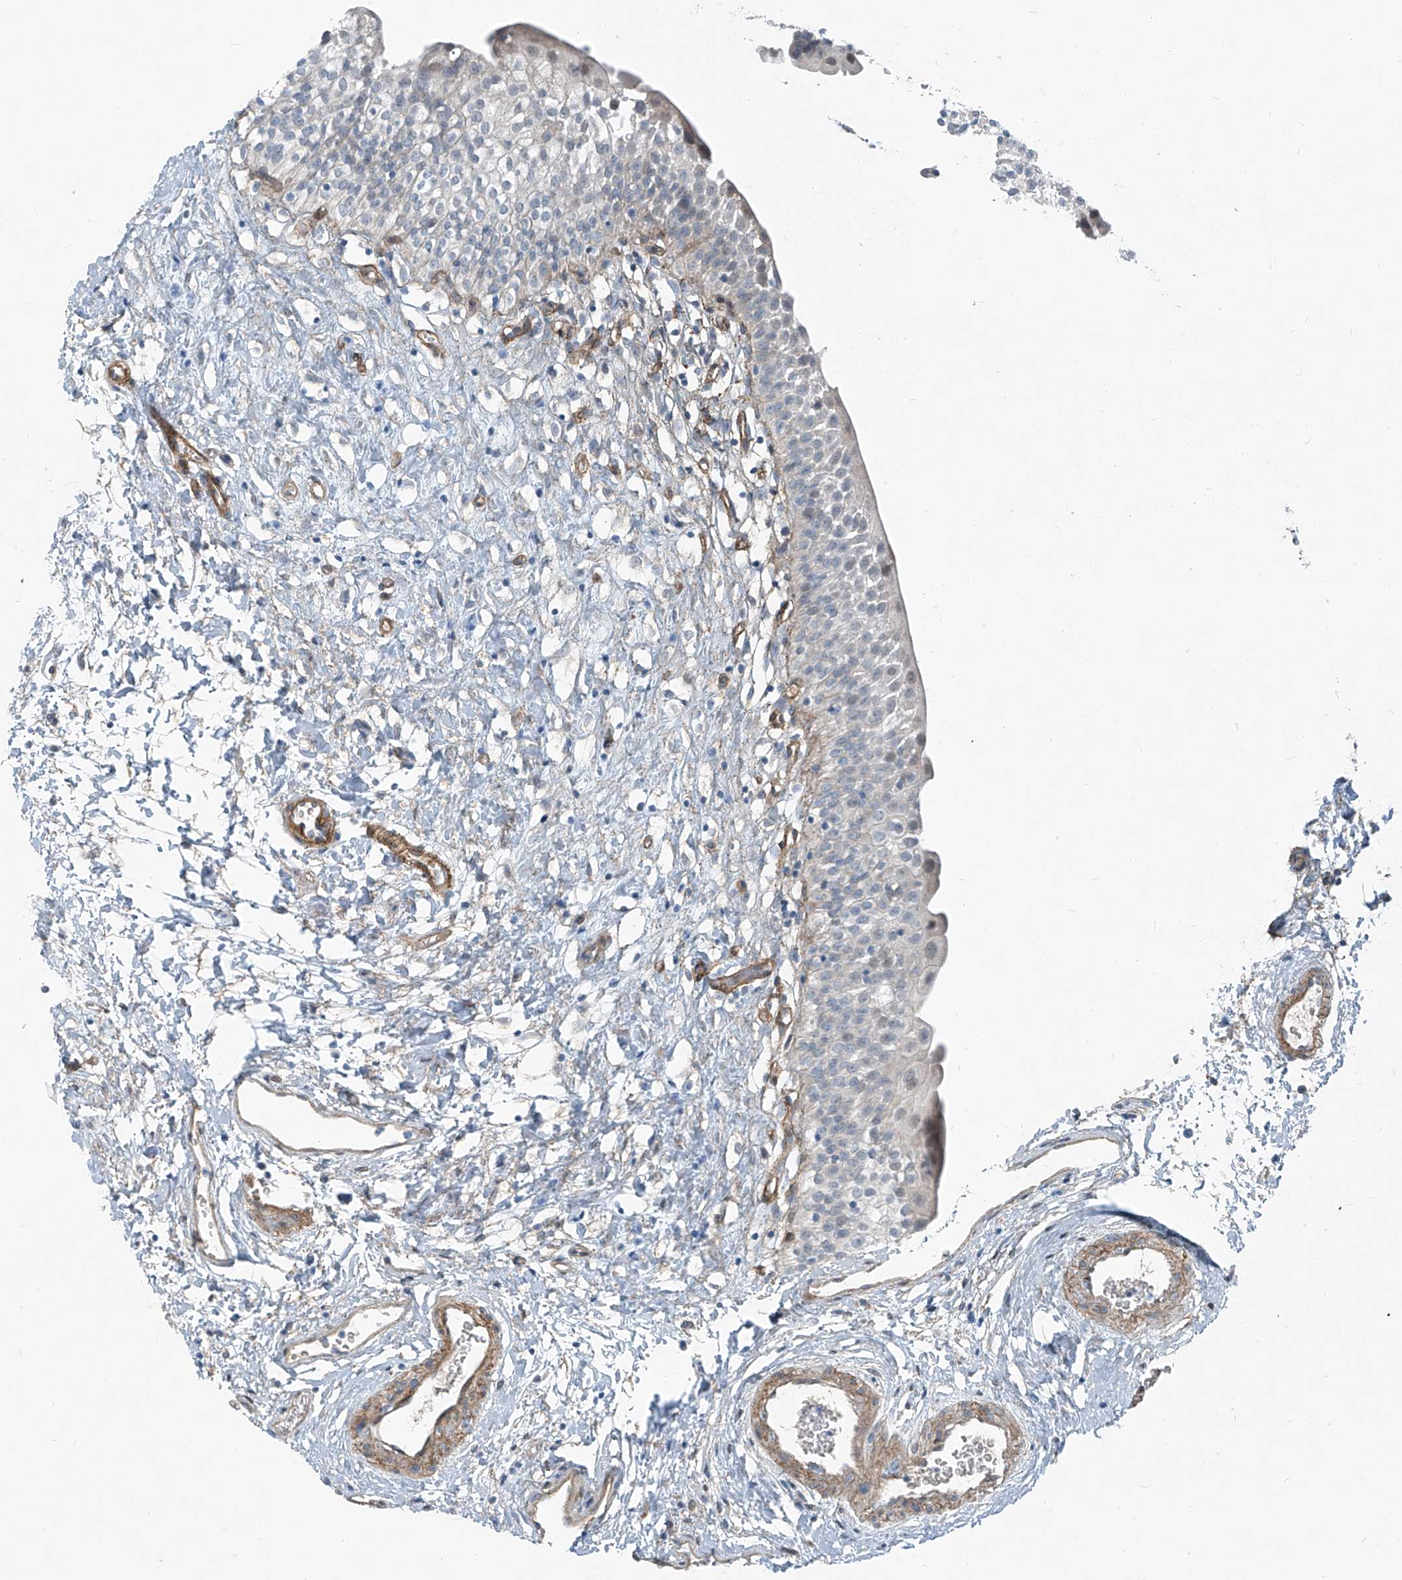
{"staining": {"intensity": "negative", "quantity": "none", "location": "none"}, "tissue": "urinary bladder", "cell_type": "Urothelial cells", "image_type": "normal", "snomed": [{"axis": "morphology", "description": "Normal tissue, NOS"}, {"axis": "topography", "description": "Urinary bladder"}], "caption": "The histopathology image exhibits no significant staining in urothelial cells of urinary bladder. Nuclei are stained in blue.", "gene": "TNS2", "patient": {"sex": "male", "age": 51}}